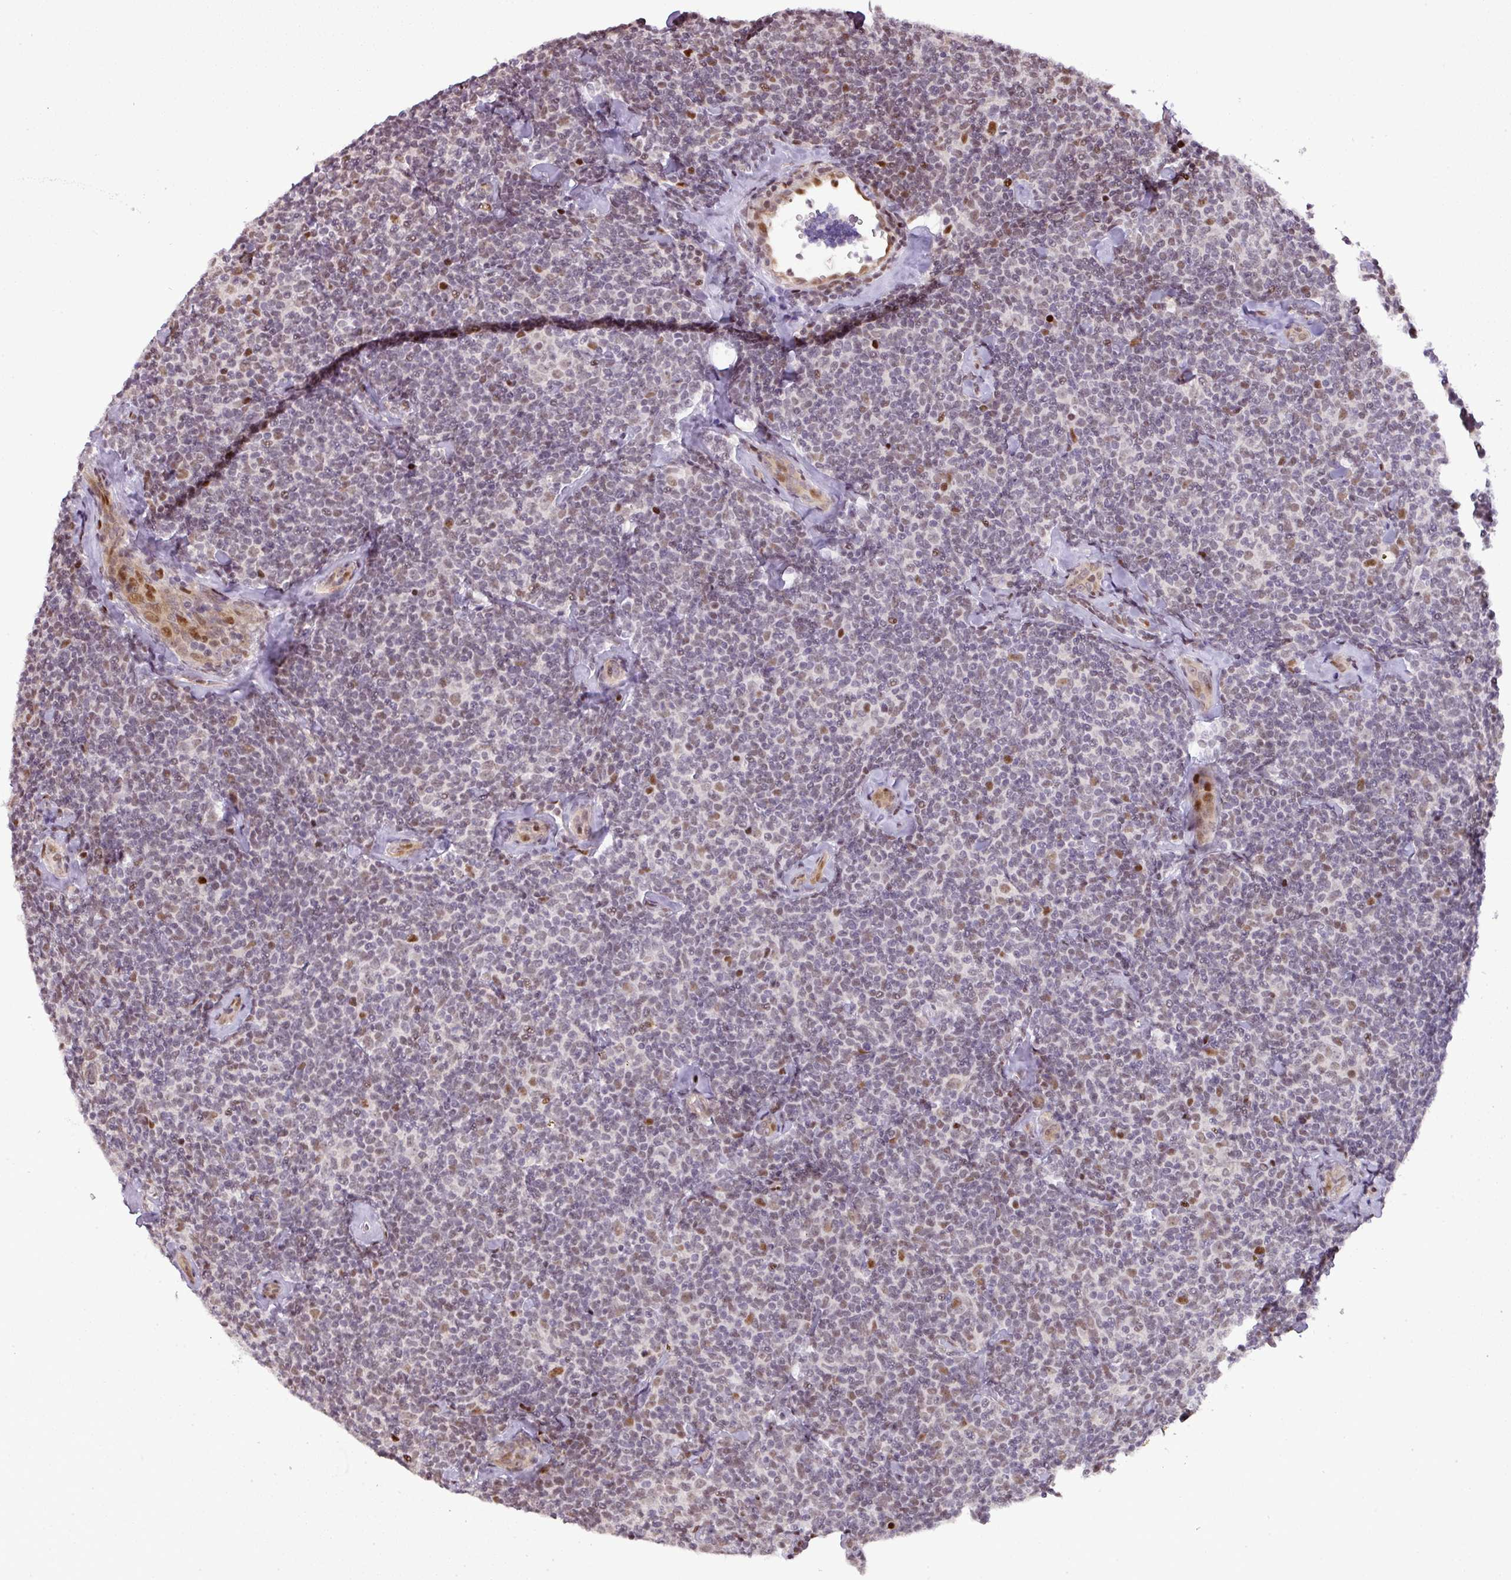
{"staining": {"intensity": "moderate", "quantity": "<25%", "location": "nuclear"}, "tissue": "lymphoma", "cell_type": "Tumor cells", "image_type": "cancer", "snomed": [{"axis": "morphology", "description": "Malignant lymphoma, non-Hodgkin's type, Low grade"}, {"axis": "topography", "description": "Lymph node"}], "caption": "Protein expression analysis of low-grade malignant lymphoma, non-Hodgkin's type displays moderate nuclear positivity in approximately <25% of tumor cells.", "gene": "MYSM1", "patient": {"sex": "female", "age": 56}}